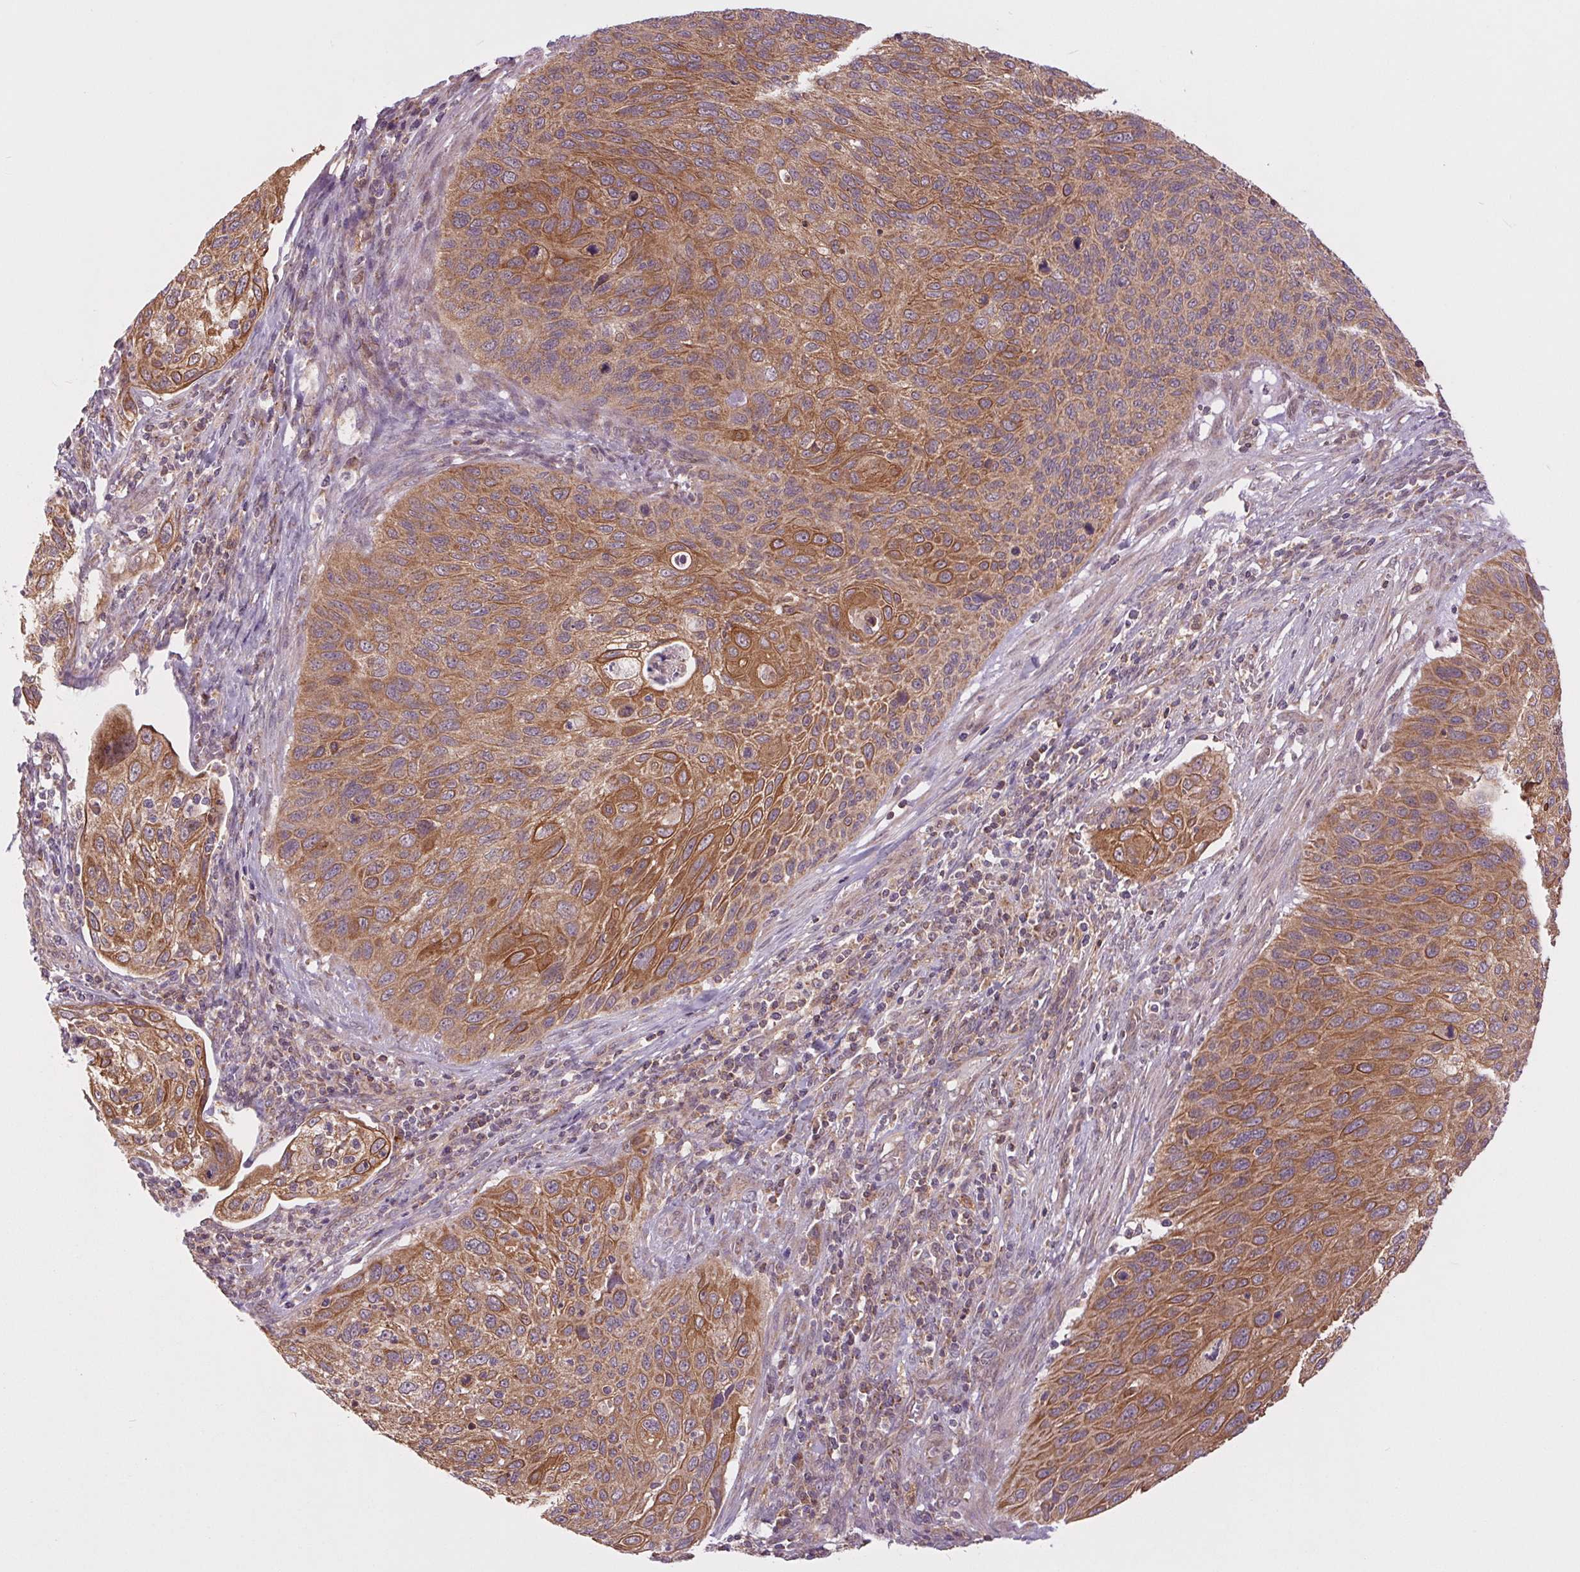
{"staining": {"intensity": "moderate", "quantity": ">75%", "location": "cytoplasmic/membranous"}, "tissue": "cervical cancer", "cell_type": "Tumor cells", "image_type": "cancer", "snomed": [{"axis": "morphology", "description": "Squamous cell carcinoma, NOS"}, {"axis": "topography", "description": "Cervix"}], "caption": "Immunohistochemical staining of cervical cancer (squamous cell carcinoma) displays moderate cytoplasmic/membranous protein positivity in approximately >75% of tumor cells. Using DAB (brown) and hematoxylin (blue) stains, captured at high magnification using brightfield microscopy.", "gene": "MAP3K5", "patient": {"sex": "female", "age": 70}}